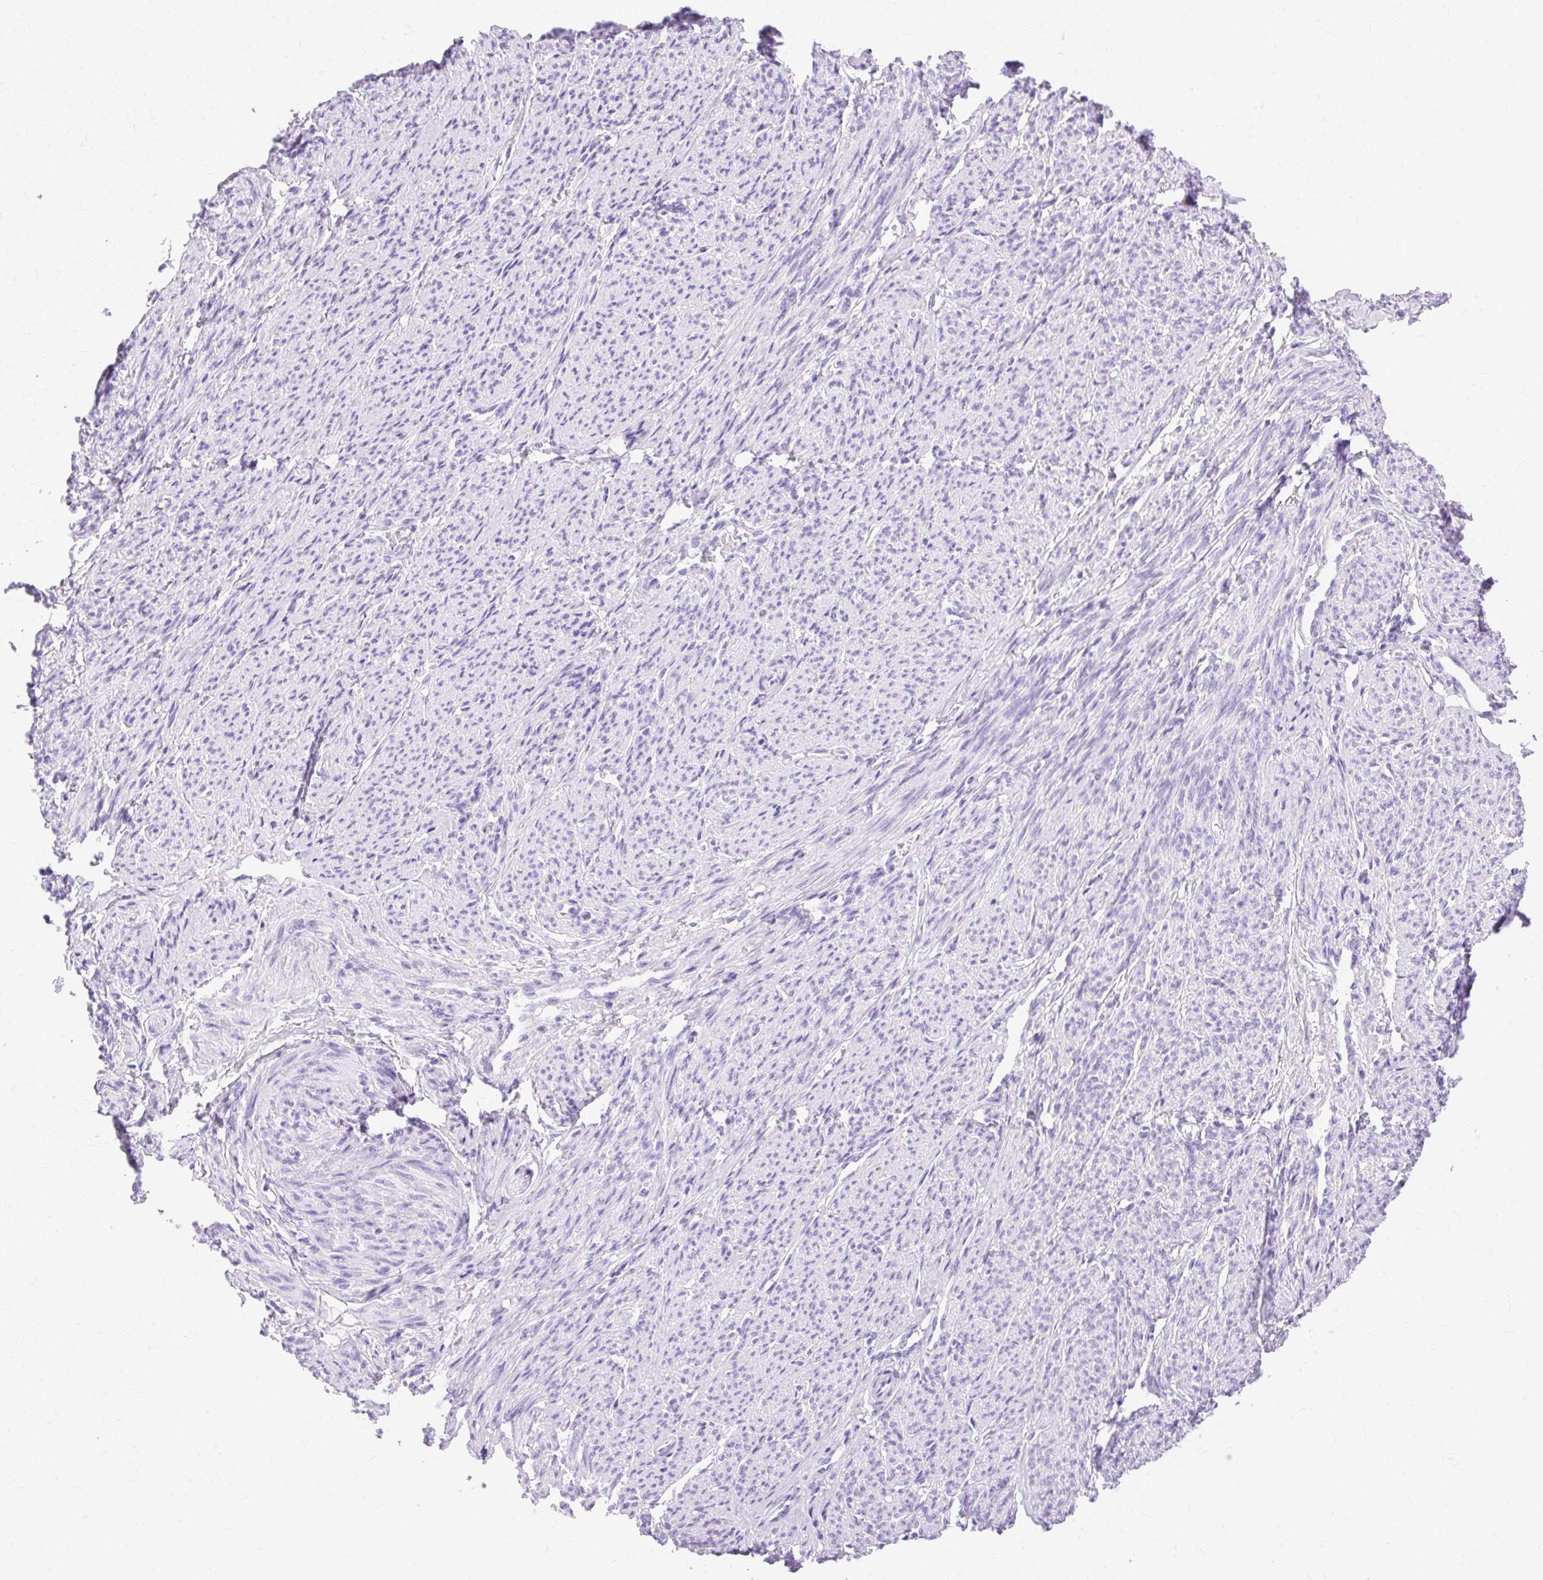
{"staining": {"intensity": "negative", "quantity": "none", "location": "none"}, "tissue": "smooth muscle", "cell_type": "Smooth muscle cells", "image_type": "normal", "snomed": [{"axis": "morphology", "description": "Normal tissue, NOS"}, {"axis": "topography", "description": "Smooth muscle"}], "caption": "Immunohistochemistry (IHC) of normal smooth muscle exhibits no staining in smooth muscle cells. (DAB (3,3'-diaminobenzidine) IHC with hematoxylin counter stain).", "gene": "MBP", "patient": {"sex": "female", "age": 65}}